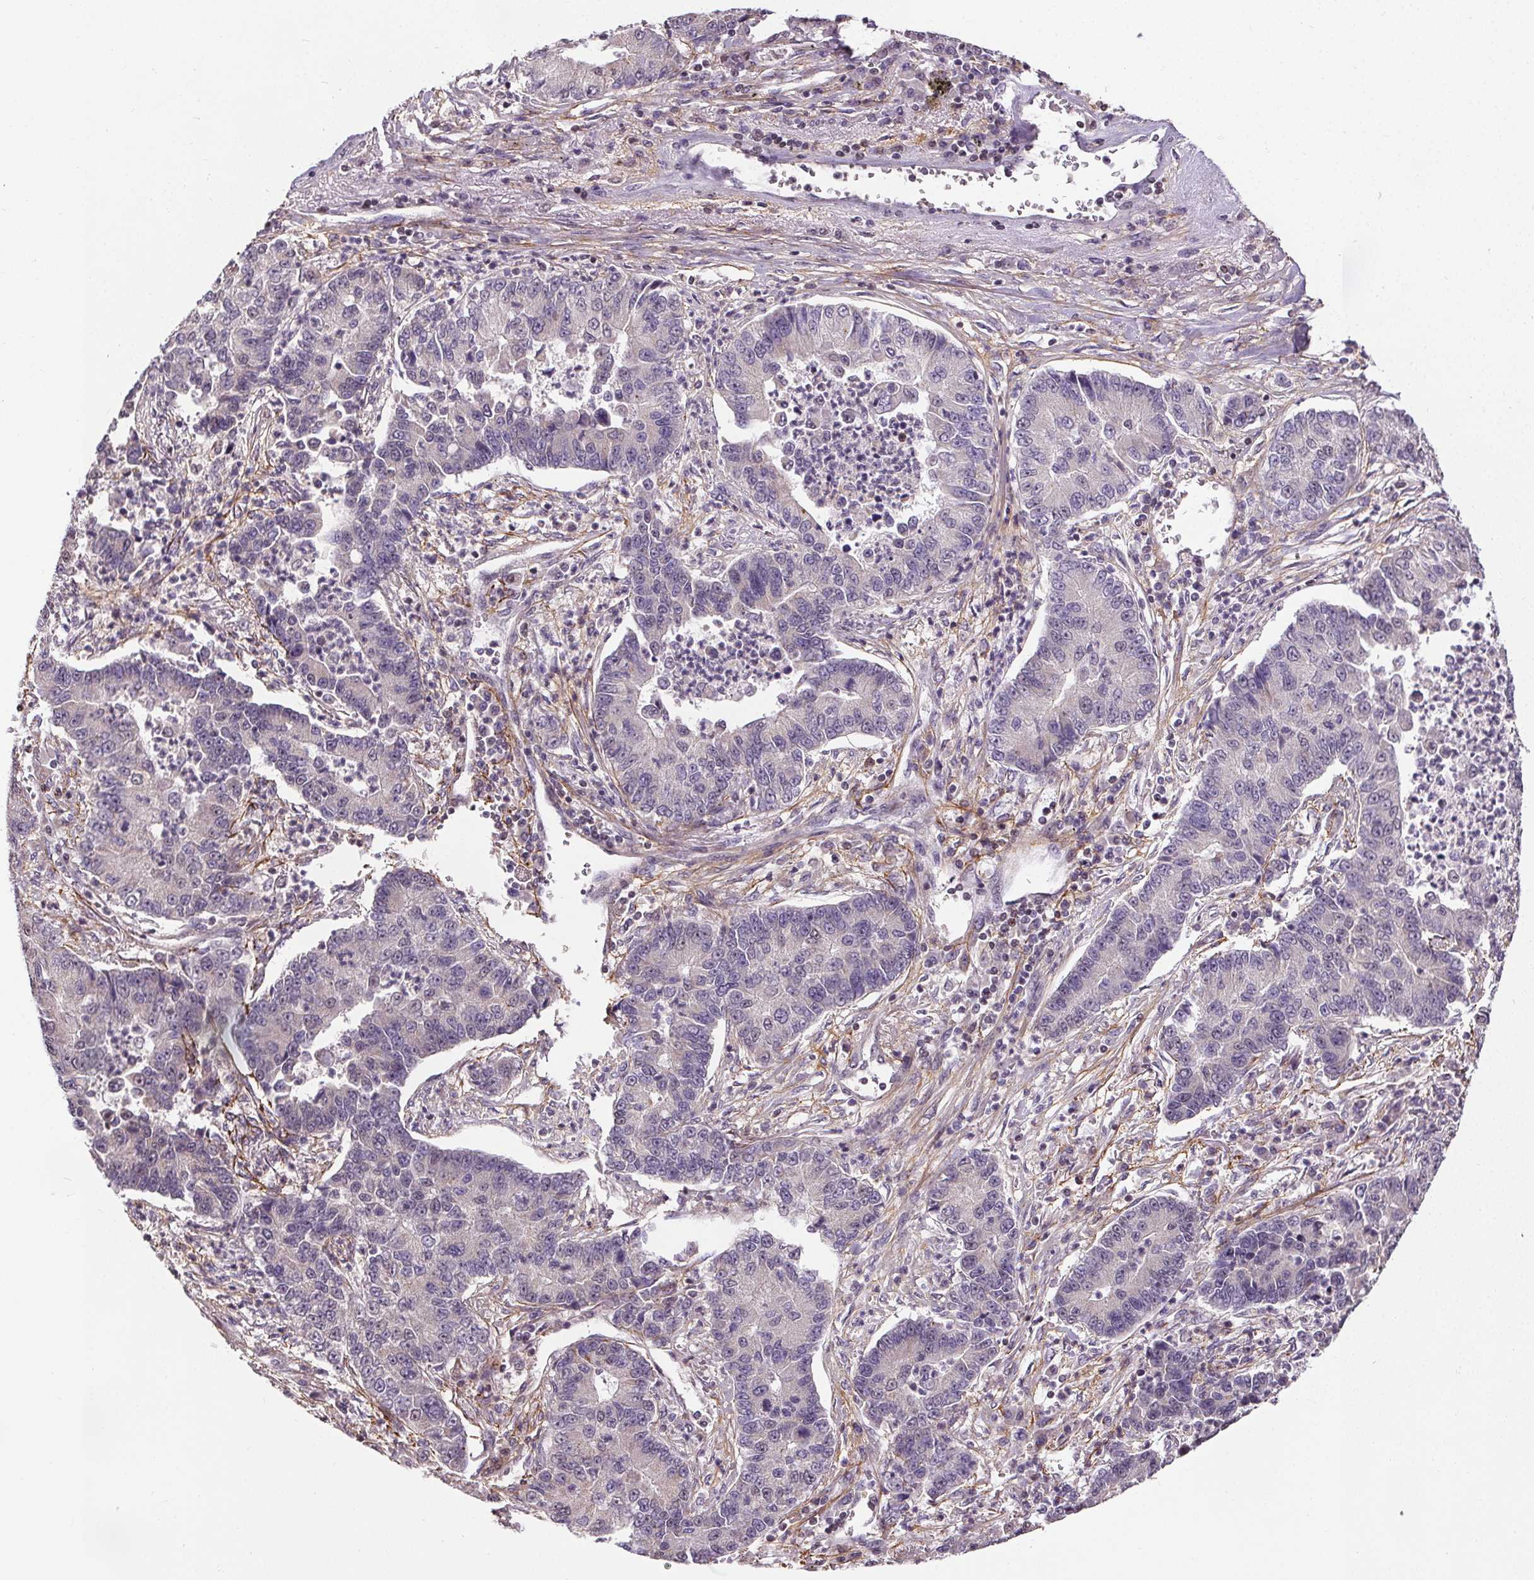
{"staining": {"intensity": "negative", "quantity": "none", "location": "none"}, "tissue": "lung cancer", "cell_type": "Tumor cells", "image_type": "cancer", "snomed": [{"axis": "morphology", "description": "Adenocarcinoma, NOS"}, {"axis": "topography", "description": "Lung"}], "caption": "Immunohistochemistry (IHC) micrograph of adenocarcinoma (lung) stained for a protein (brown), which displays no staining in tumor cells. (IHC, brightfield microscopy, high magnification).", "gene": "KIAA0232", "patient": {"sex": "female", "age": 57}}